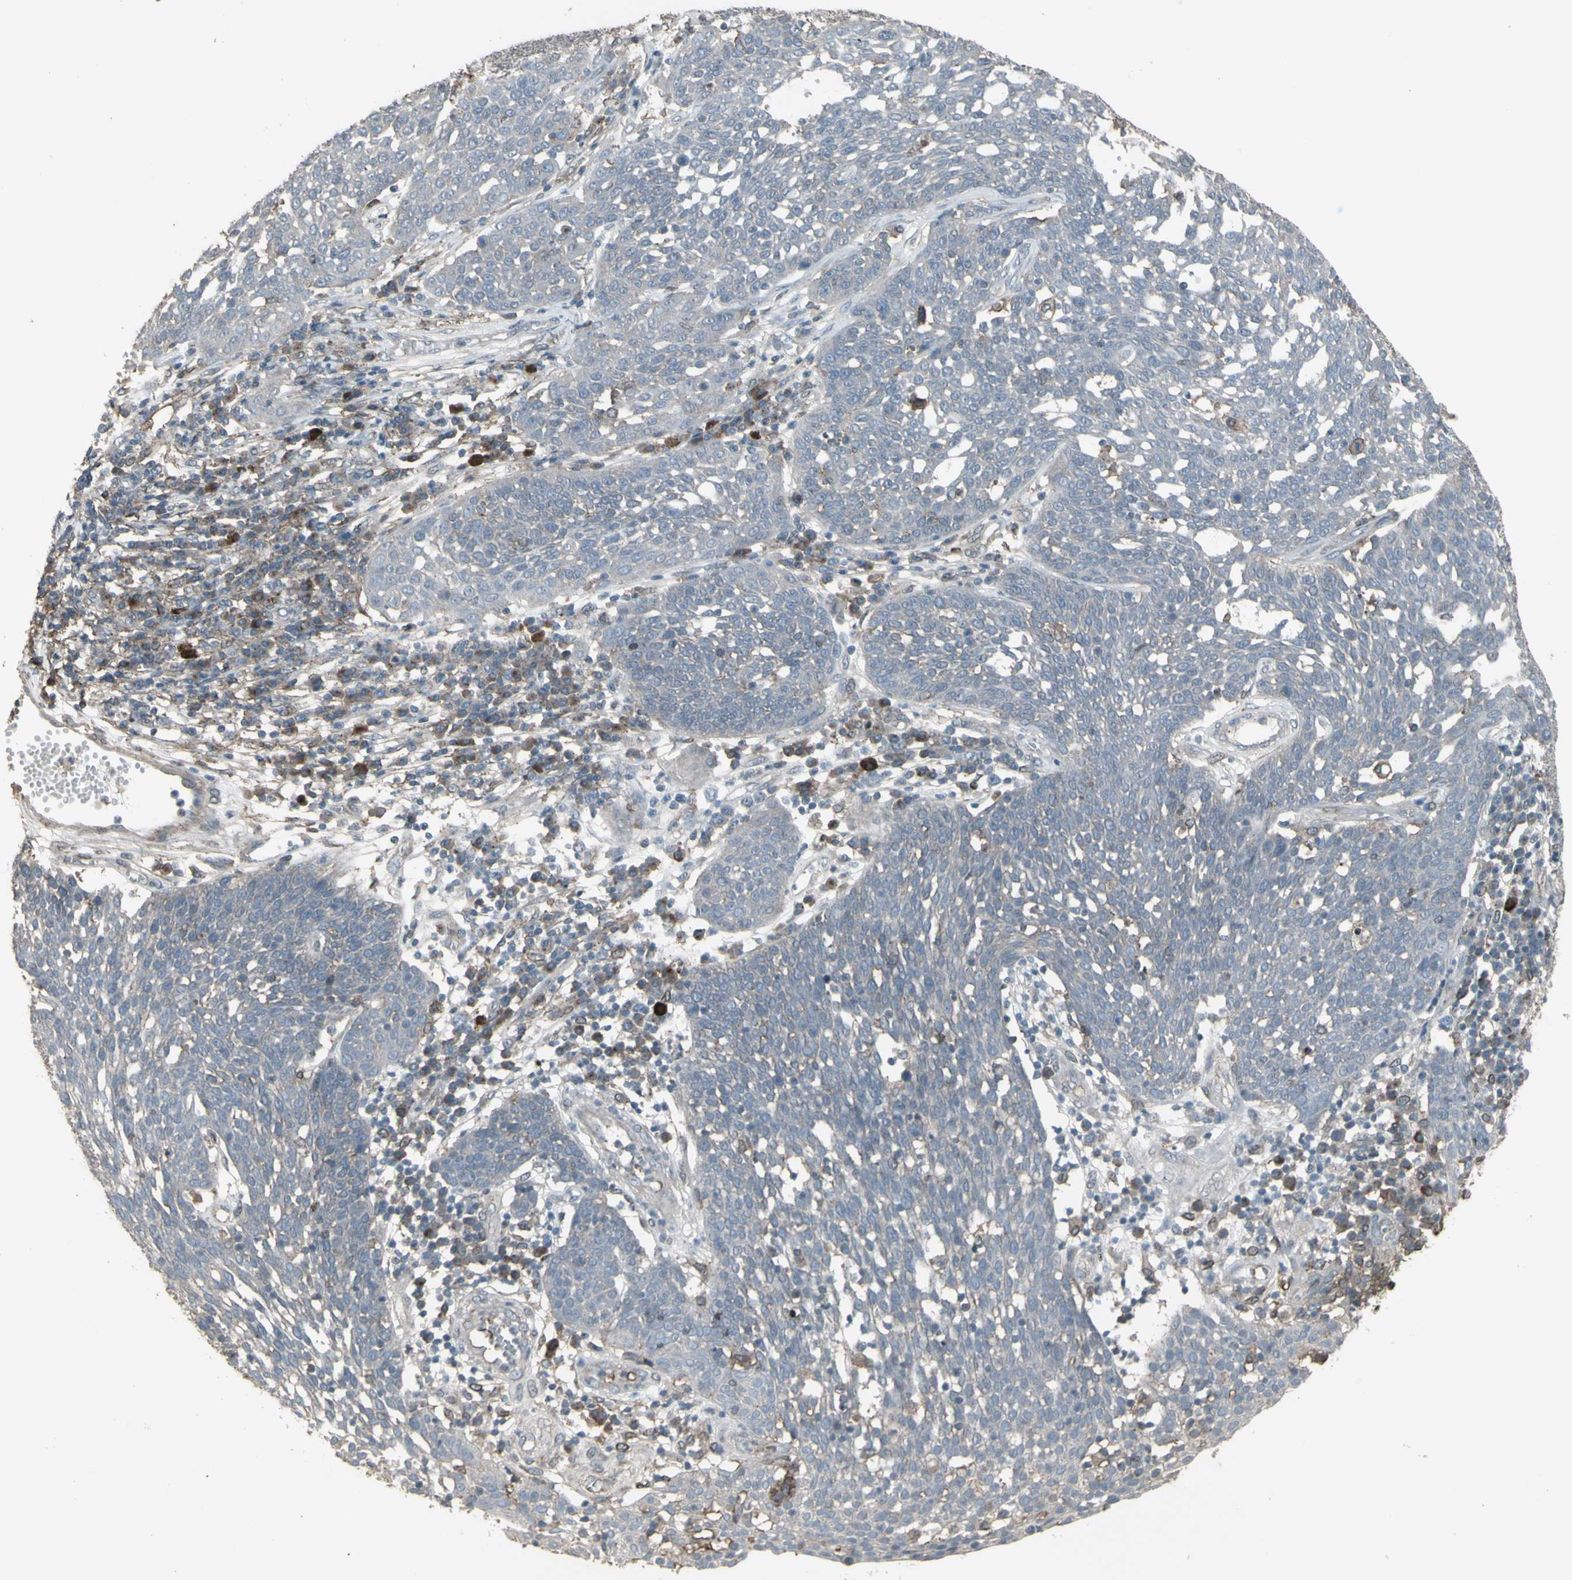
{"staining": {"intensity": "negative", "quantity": "none", "location": "none"}, "tissue": "cervical cancer", "cell_type": "Tumor cells", "image_type": "cancer", "snomed": [{"axis": "morphology", "description": "Squamous cell carcinoma, NOS"}, {"axis": "topography", "description": "Cervix"}], "caption": "Immunohistochemical staining of human cervical cancer (squamous cell carcinoma) shows no significant positivity in tumor cells.", "gene": "SMO", "patient": {"sex": "female", "age": 34}}